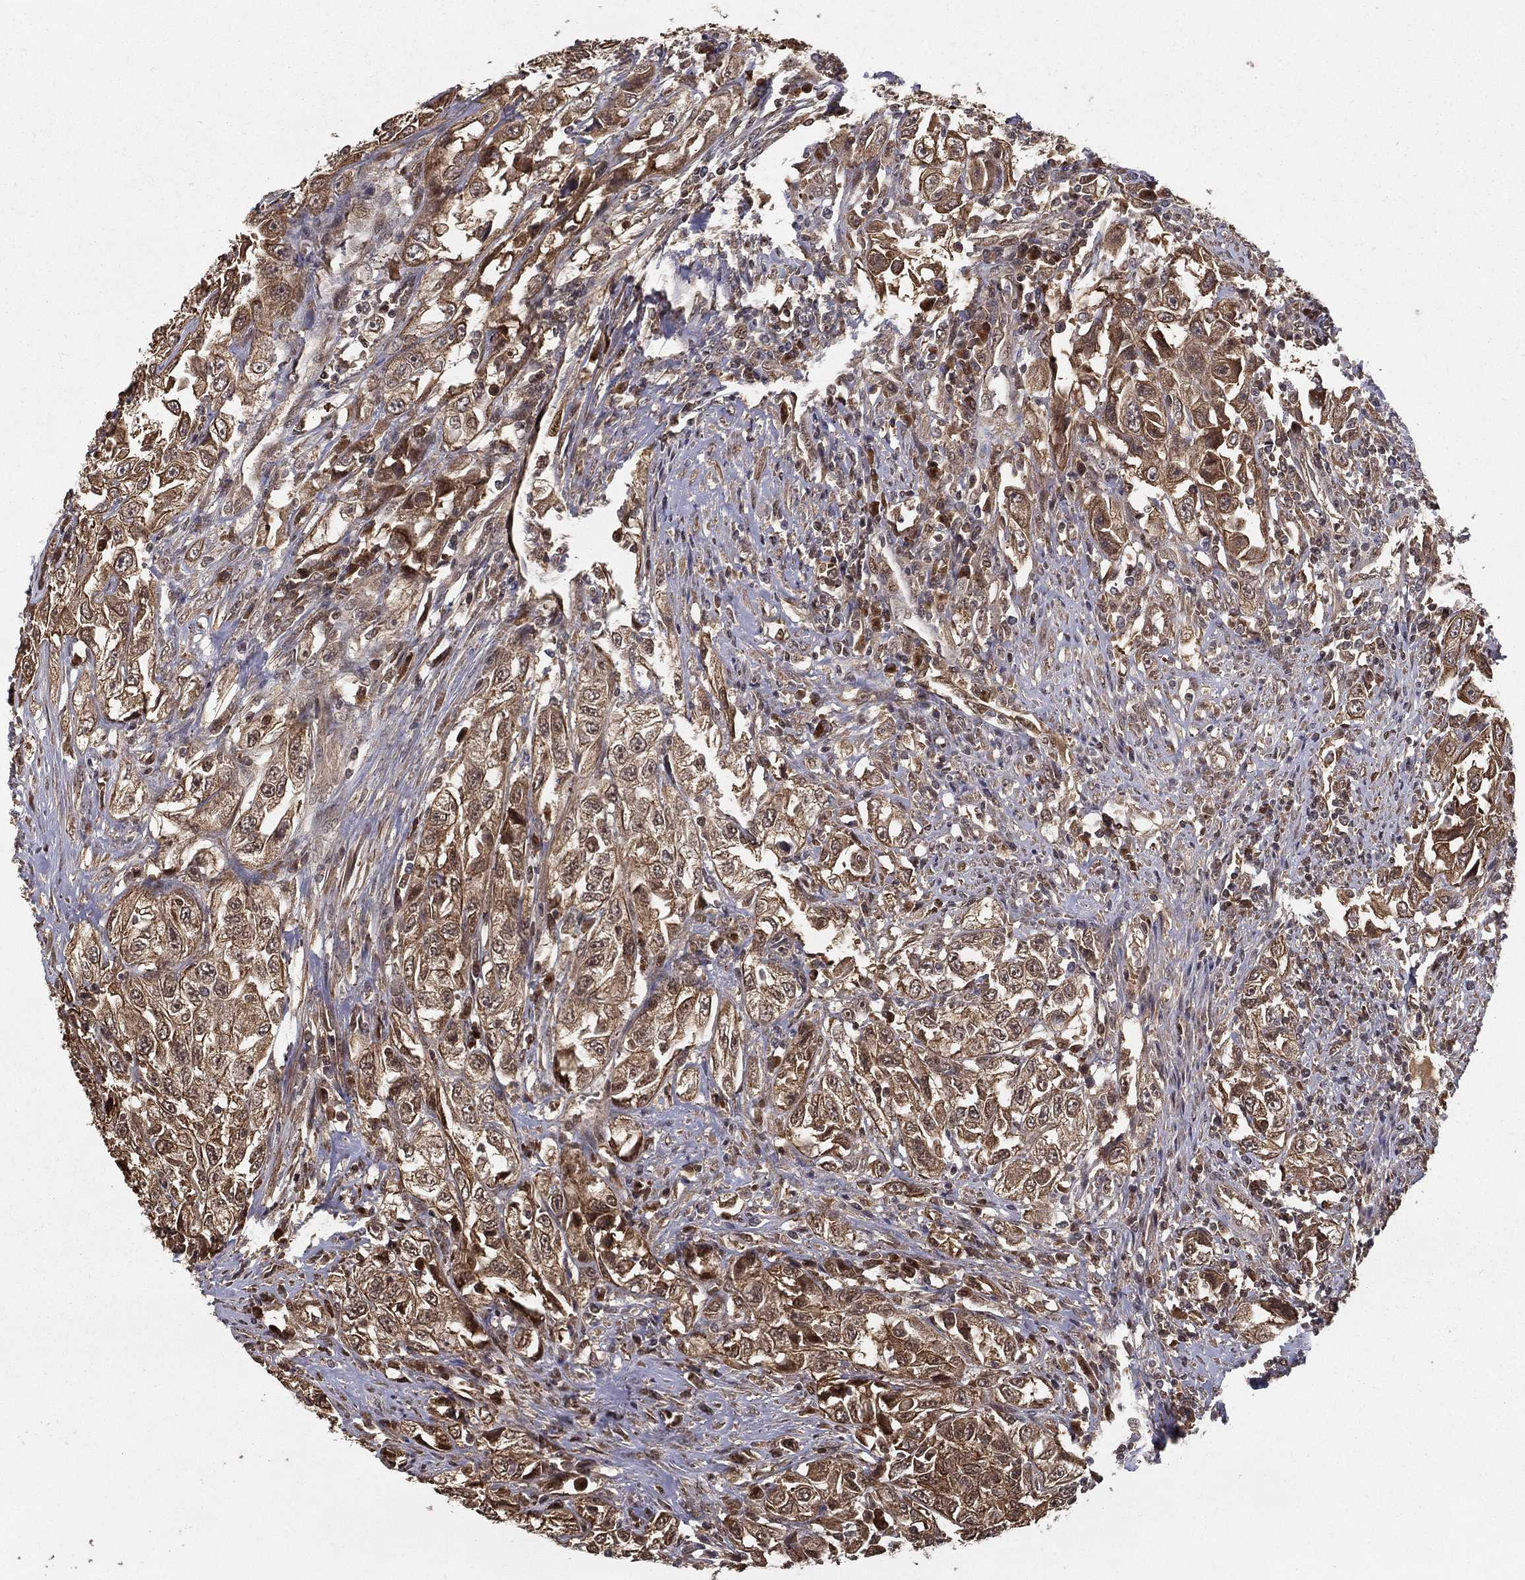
{"staining": {"intensity": "moderate", "quantity": ">75%", "location": "cytoplasmic/membranous"}, "tissue": "urothelial cancer", "cell_type": "Tumor cells", "image_type": "cancer", "snomed": [{"axis": "morphology", "description": "Urothelial carcinoma, High grade"}, {"axis": "topography", "description": "Urinary bladder"}], "caption": "Protein analysis of urothelial carcinoma (high-grade) tissue displays moderate cytoplasmic/membranous expression in about >75% of tumor cells.", "gene": "SLC6A6", "patient": {"sex": "female", "age": 56}}